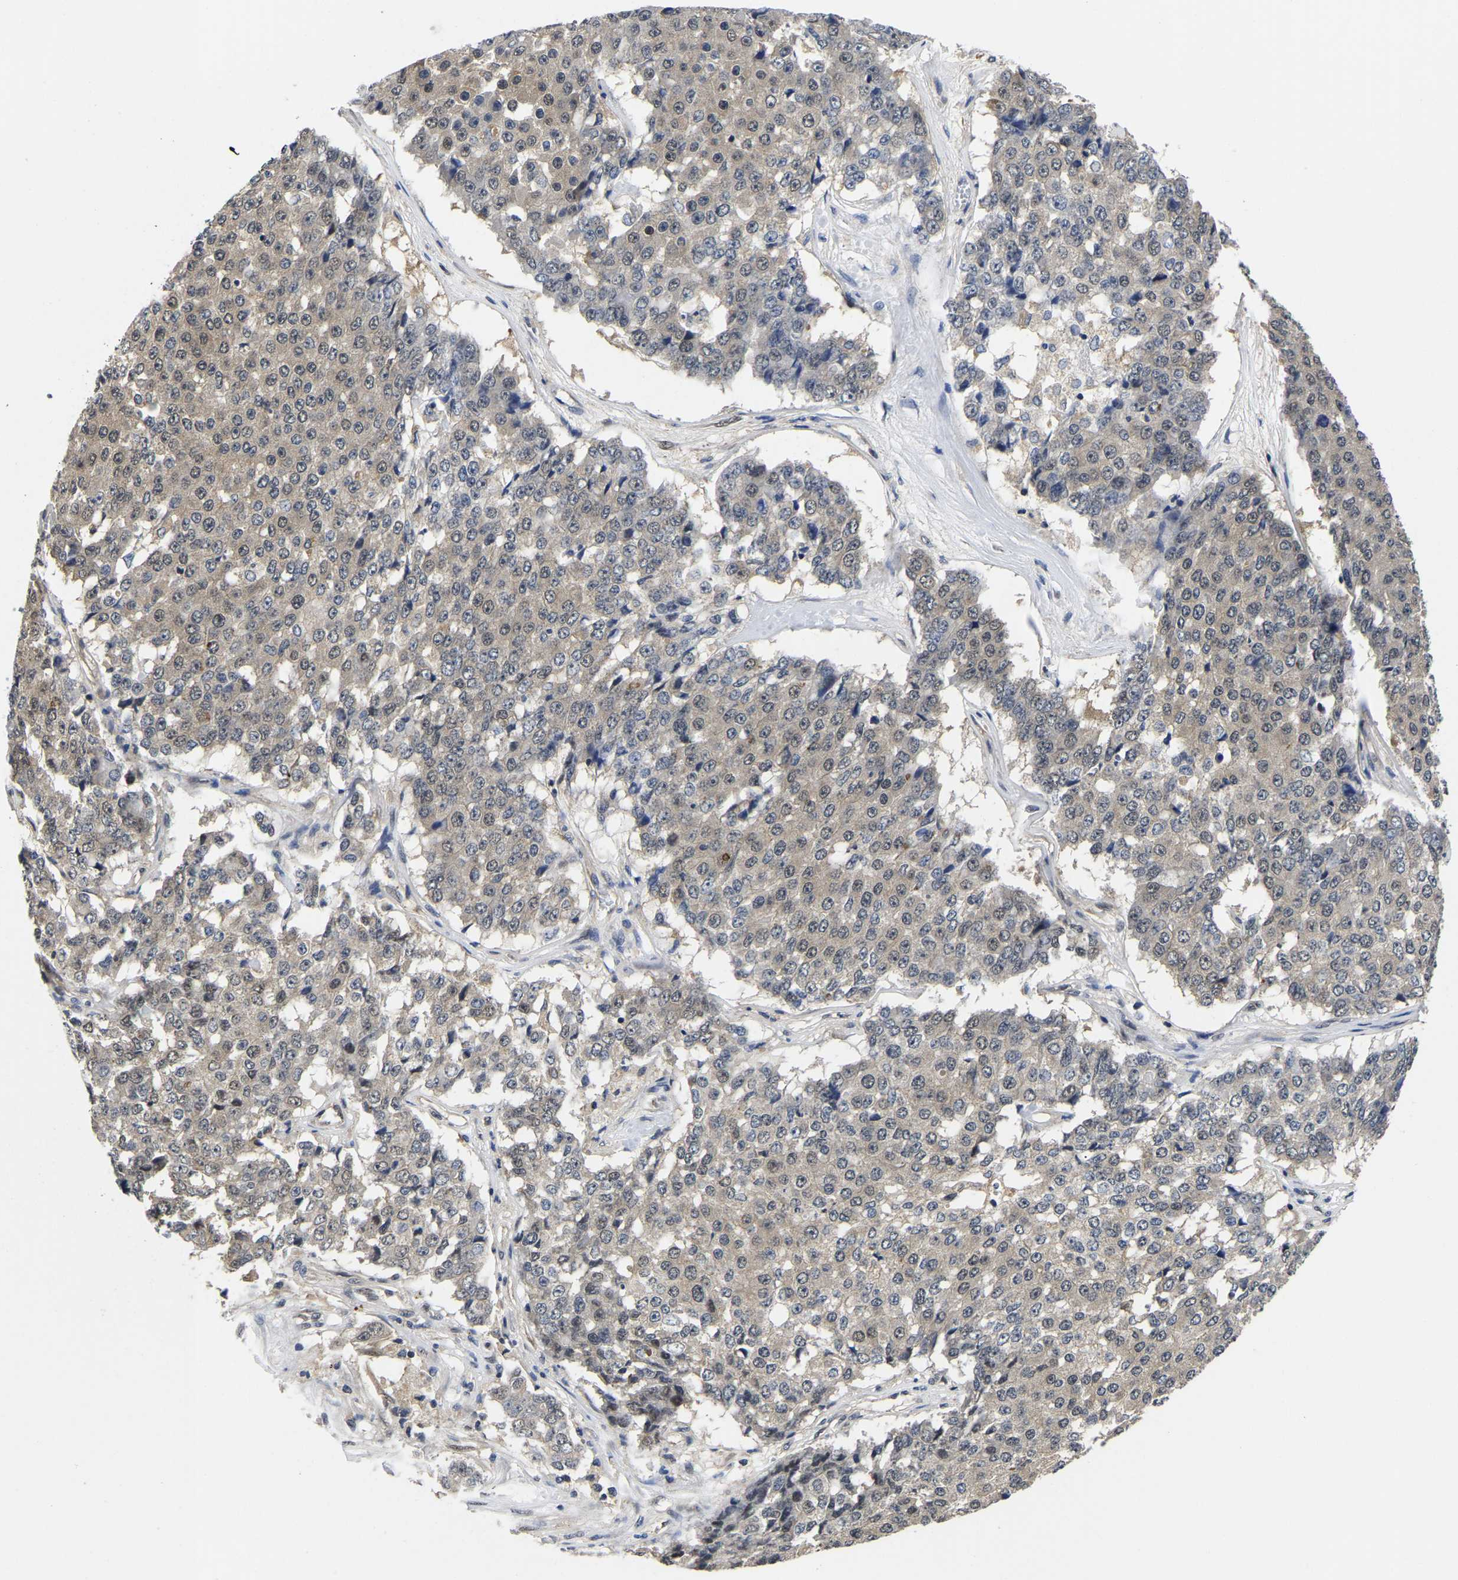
{"staining": {"intensity": "weak", "quantity": "25%-75%", "location": "cytoplasmic/membranous,nuclear"}, "tissue": "pancreatic cancer", "cell_type": "Tumor cells", "image_type": "cancer", "snomed": [{"axis": "morphology", "description": "Adenocarcinoma, NOS"}, {"axis": "topography", "description": "Pancreas"}], "caption": "A histopathology image showing weak cytoplasmic/membranous and nuclear expression in approximately 25%-75% of tumor cells in adenocarcinoma (pancreatic), as visualized by brown immunohistochemical staining.", "gene": "MCOLN2", "patient": {"sex": "male", "age": 50}}